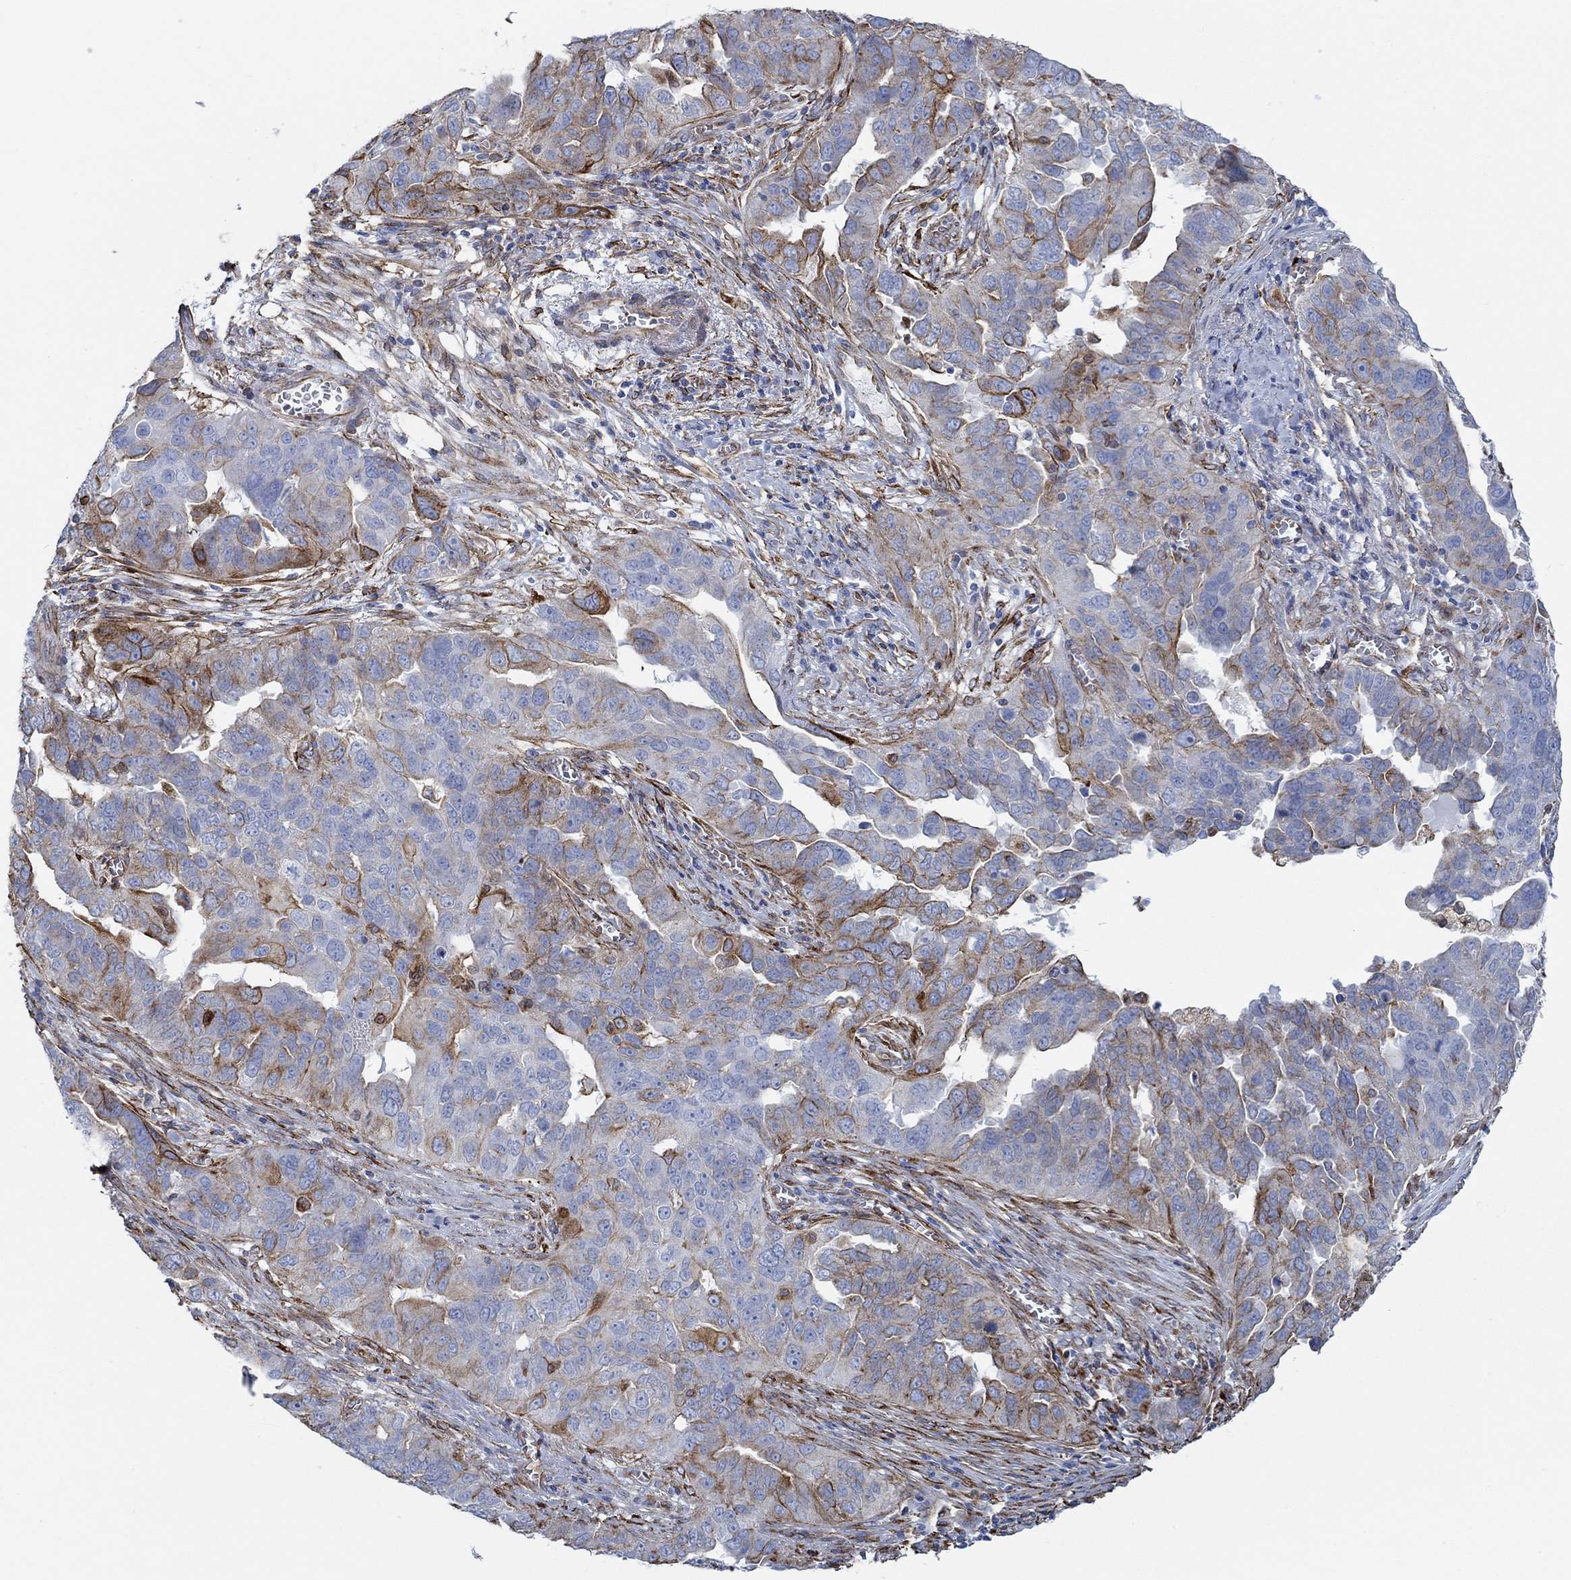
{"staining": {"intensity": "strong", "quantity": "<25%", "location": "cytoplasmic/membranous"}, "tissue": "ovarian cancer", "cell_type": "Tumor cells", "image_type": "cancer", "snomed": [{"axis": "morphology", "description": "Carcinoma, endometroid"}, {"axis": "topography", "description": "Soft tissue"}, {"axis": "topography", "description": "Ovary"}], "caption": "Immunohistochemistry (IHC) micrograph of neoplastic tissue: ovarian endometroid carcinoma stained using IHC exhibits medium levels of strong protein expression localized specifically in the cytoplasmic/membranous of tumor cells, appearing as a cytoplasmic/membranous brown color.", "gene": "STC2", "patient": {"sex": "female", "age": 52}}